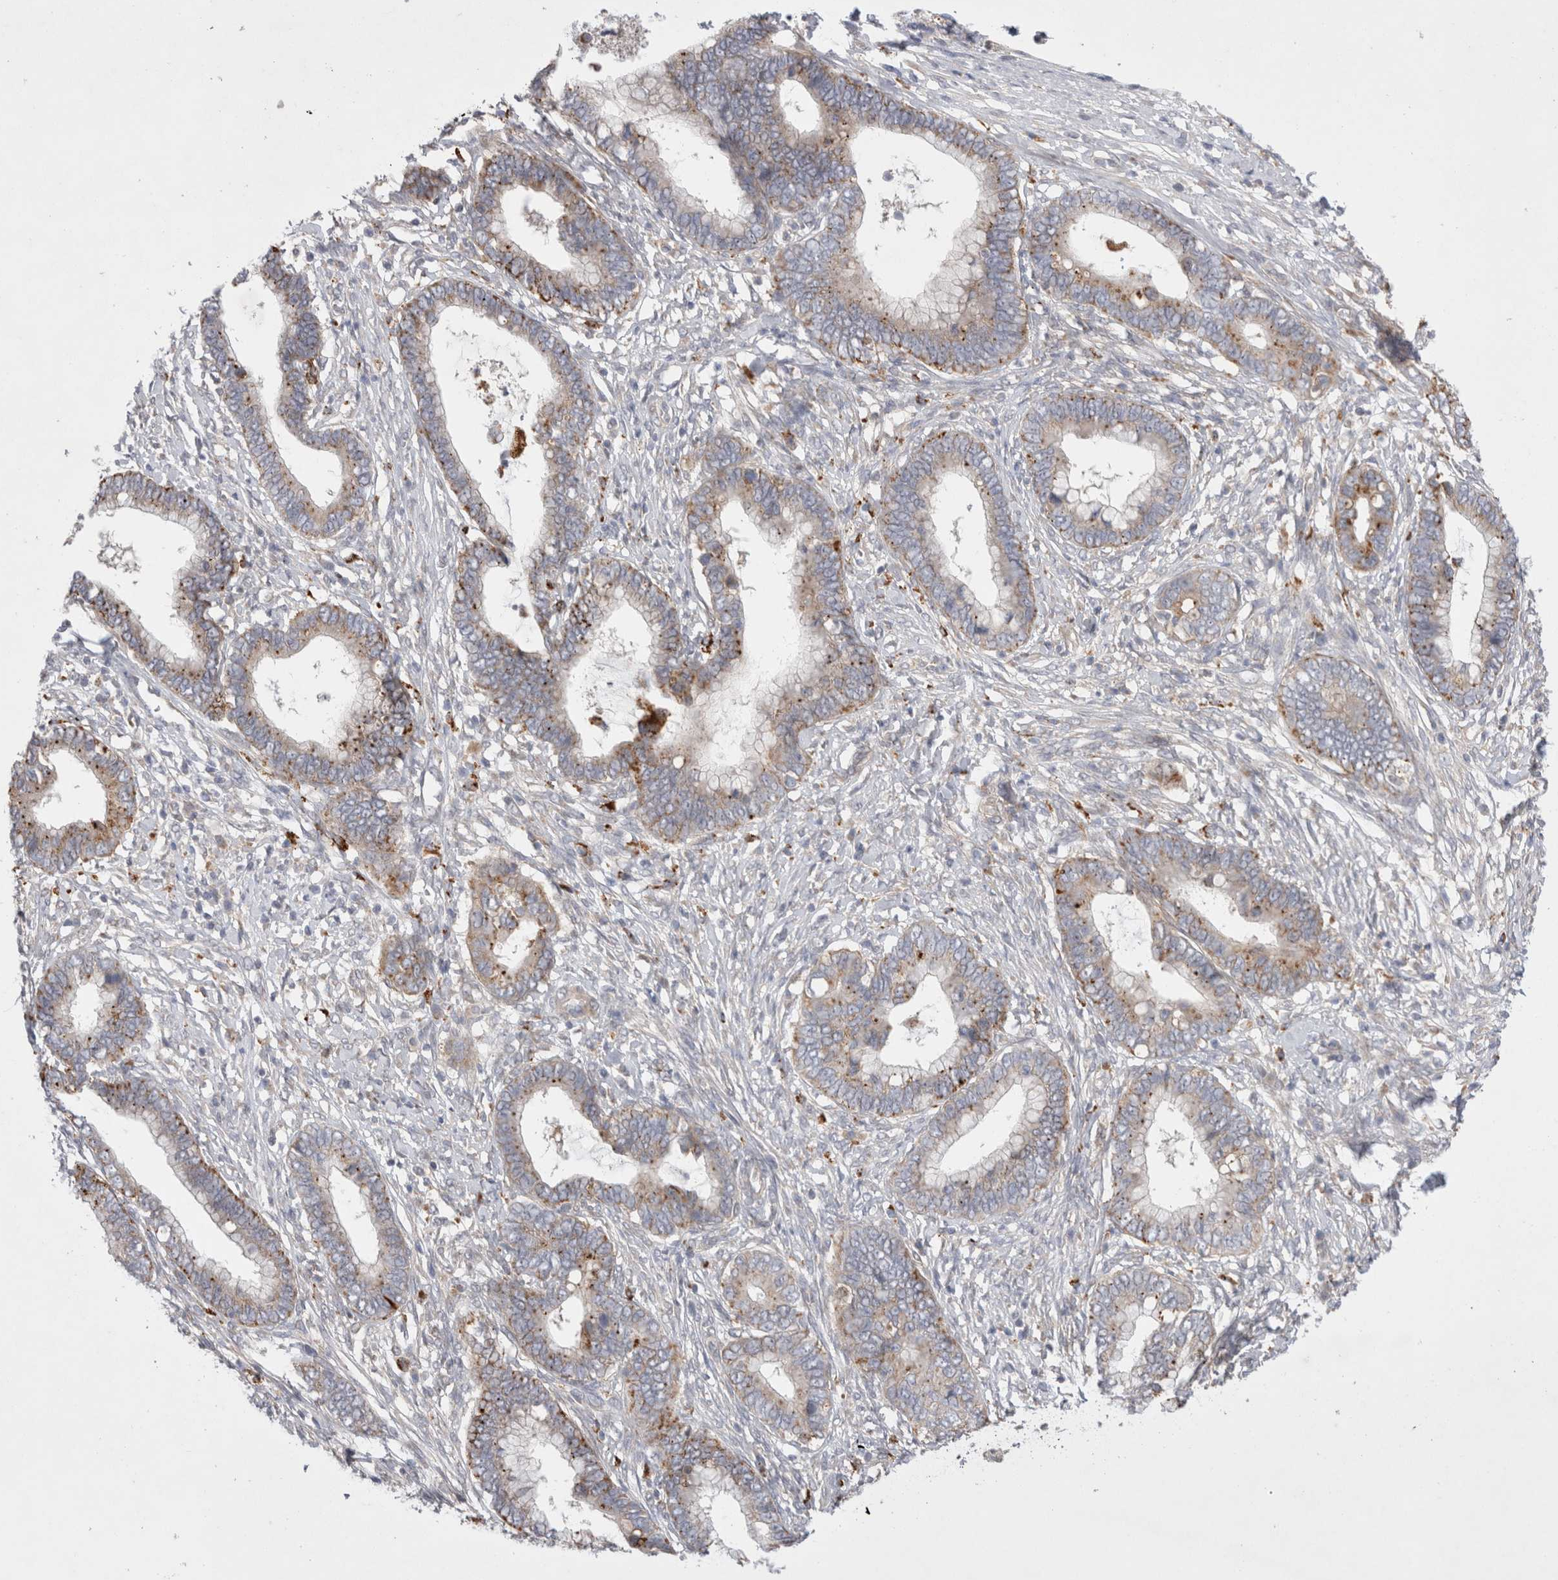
{"staining": {"intensity": "moderate", "quantity": "<25%", "location": "cytoplasmic/membranous"}, "tissue": "cervical cancer", "cell_type": "Tumor cells", "image_type": "cancer", "snomed": [{"axis": "morphology", "description": "Adenocarcinoma, NOS"}, {"axis": "topography", "description": "Cervix"}], "caption": "Immunohistochemistry (IHC) of human adenocarcinoma (cervical) reveals low levels of moderate cytoplasmic/membranous positivity in about <25% of tumor cells.", "gene": "NPC1", "patient": {"sex": "female", "age": 44}}